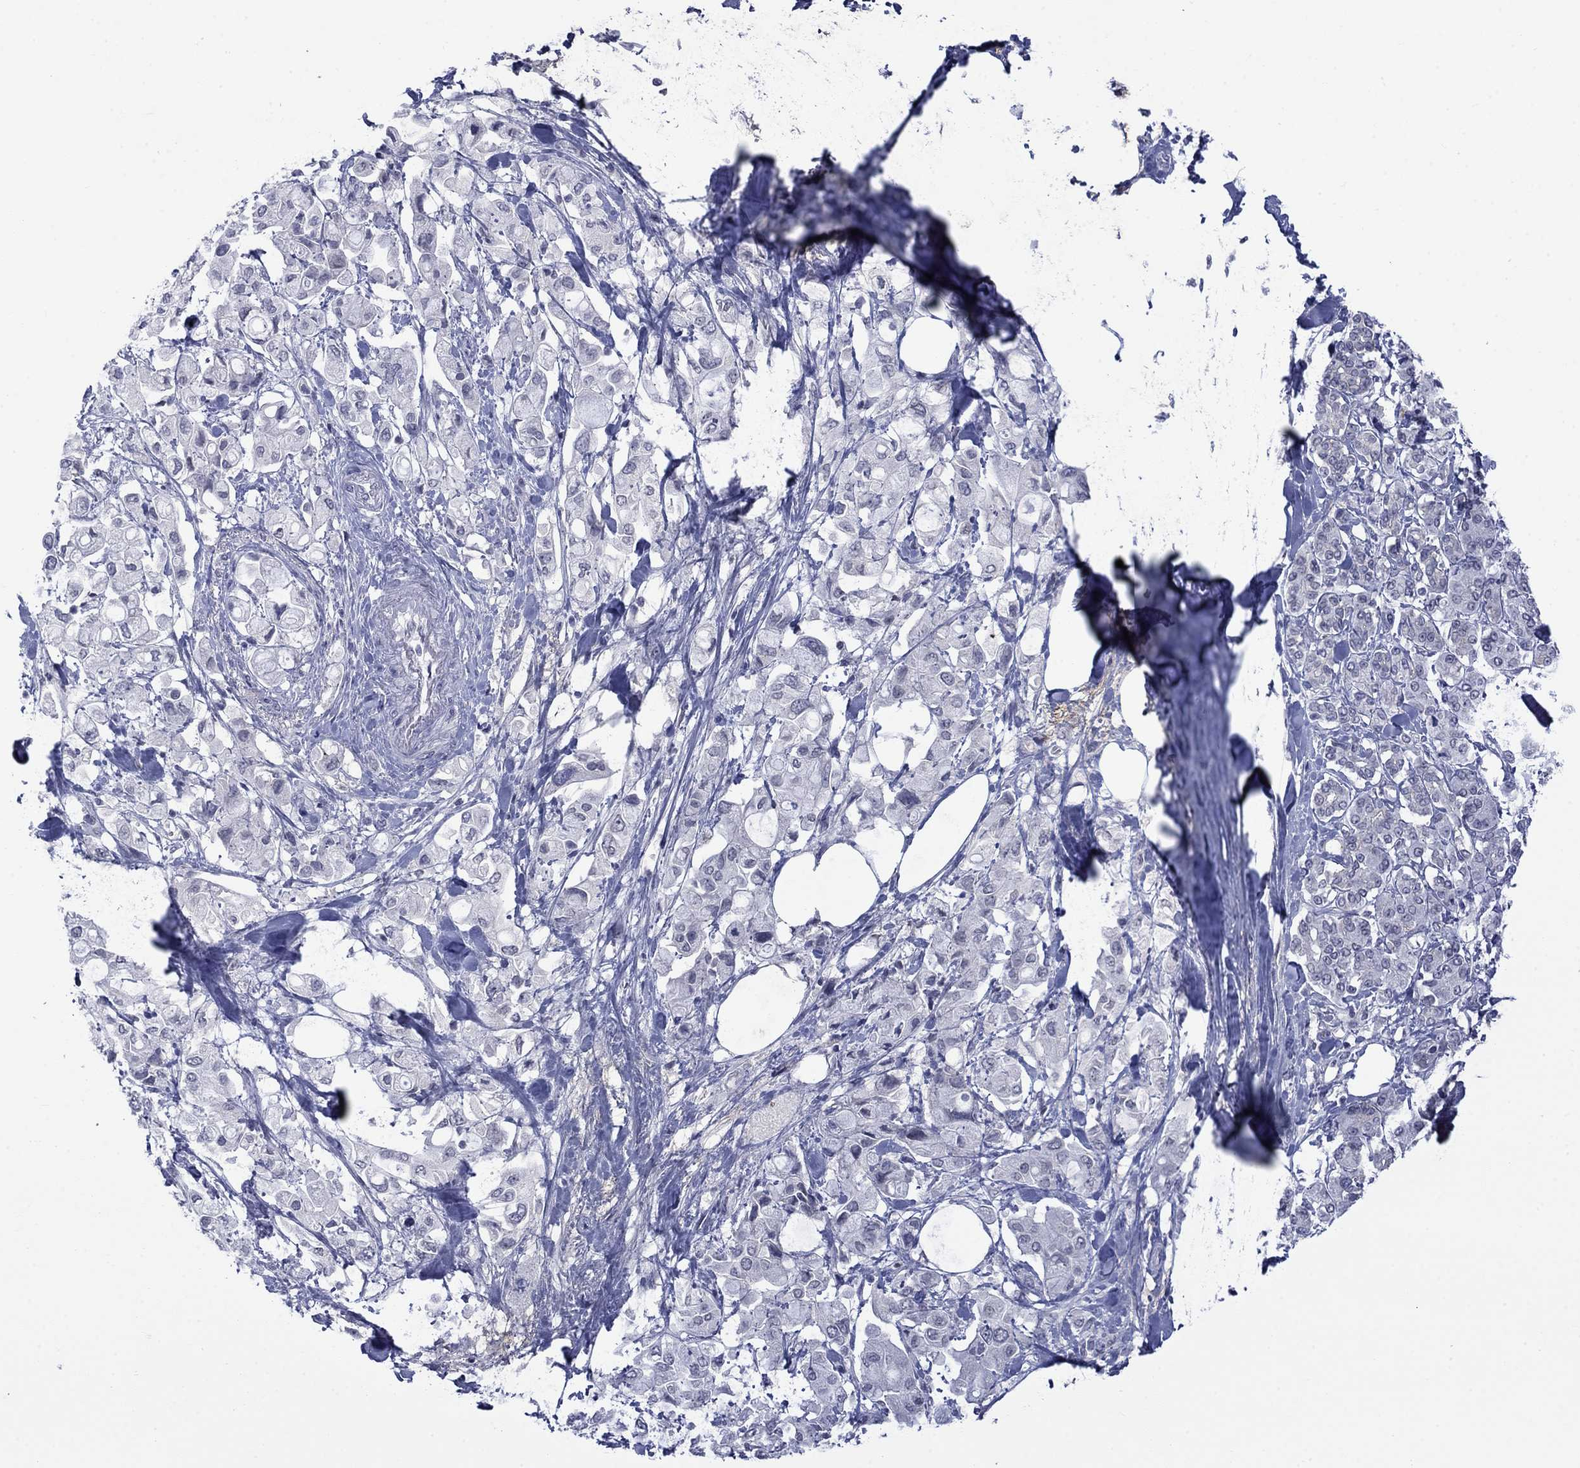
{"staining": {"intensity": "negative", "quantity": "none", "location": "none"}, "tissue": "pancreatic cancer", "cell_type": "Tumor cells", "image_type": "cancer", "snomed": [{"axis": "morphology", "description": "Adenocarcinoma, NOS"}, {"axis": "topography", "description": "Pancreas"}], "caption": "Protein analysis of pancreatic adenocarcinoma displays no significant staining in tumor cells.", "gene": "NSMF", "patient": {"sex": "female", "age": 56}}